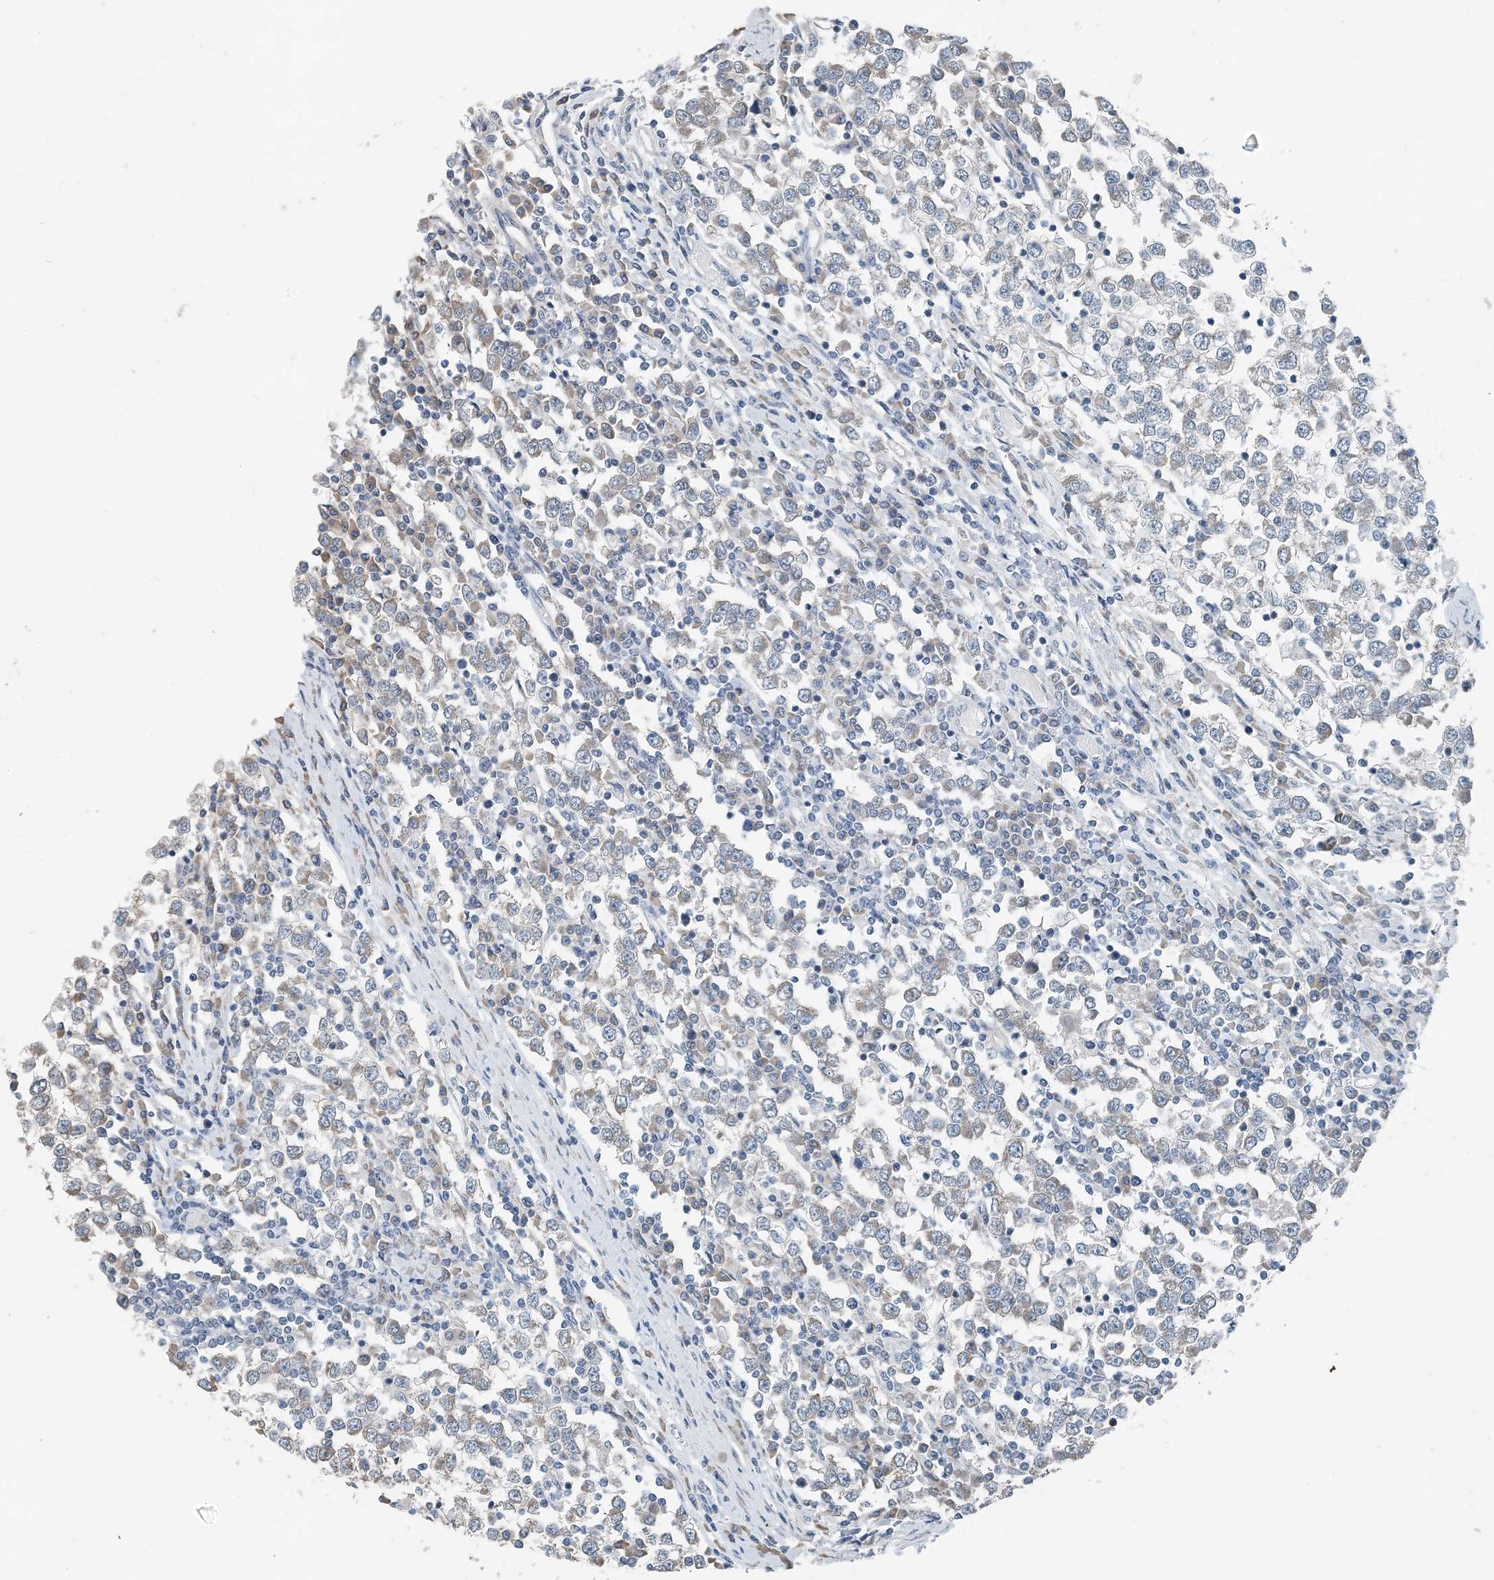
{"staining": {"intensity": "weak", "quantity": "<25%", "location": "cytoplasmic/membranous"}, "tissue": "testis cancer", "cell_type": "Tumor cells", "image_type": "cancer", "snomed": [{"axis": "morphology", "description": "Seminoma, NOS"}, {"axis": "topography", "description": "Testis"}], "caption": "The photomicrograph exhibits no significant staining in tumor cells of testis cancer (seminoma).", "gene": "EEF1A2", "patient": {"sex": "male", "age": 65}}